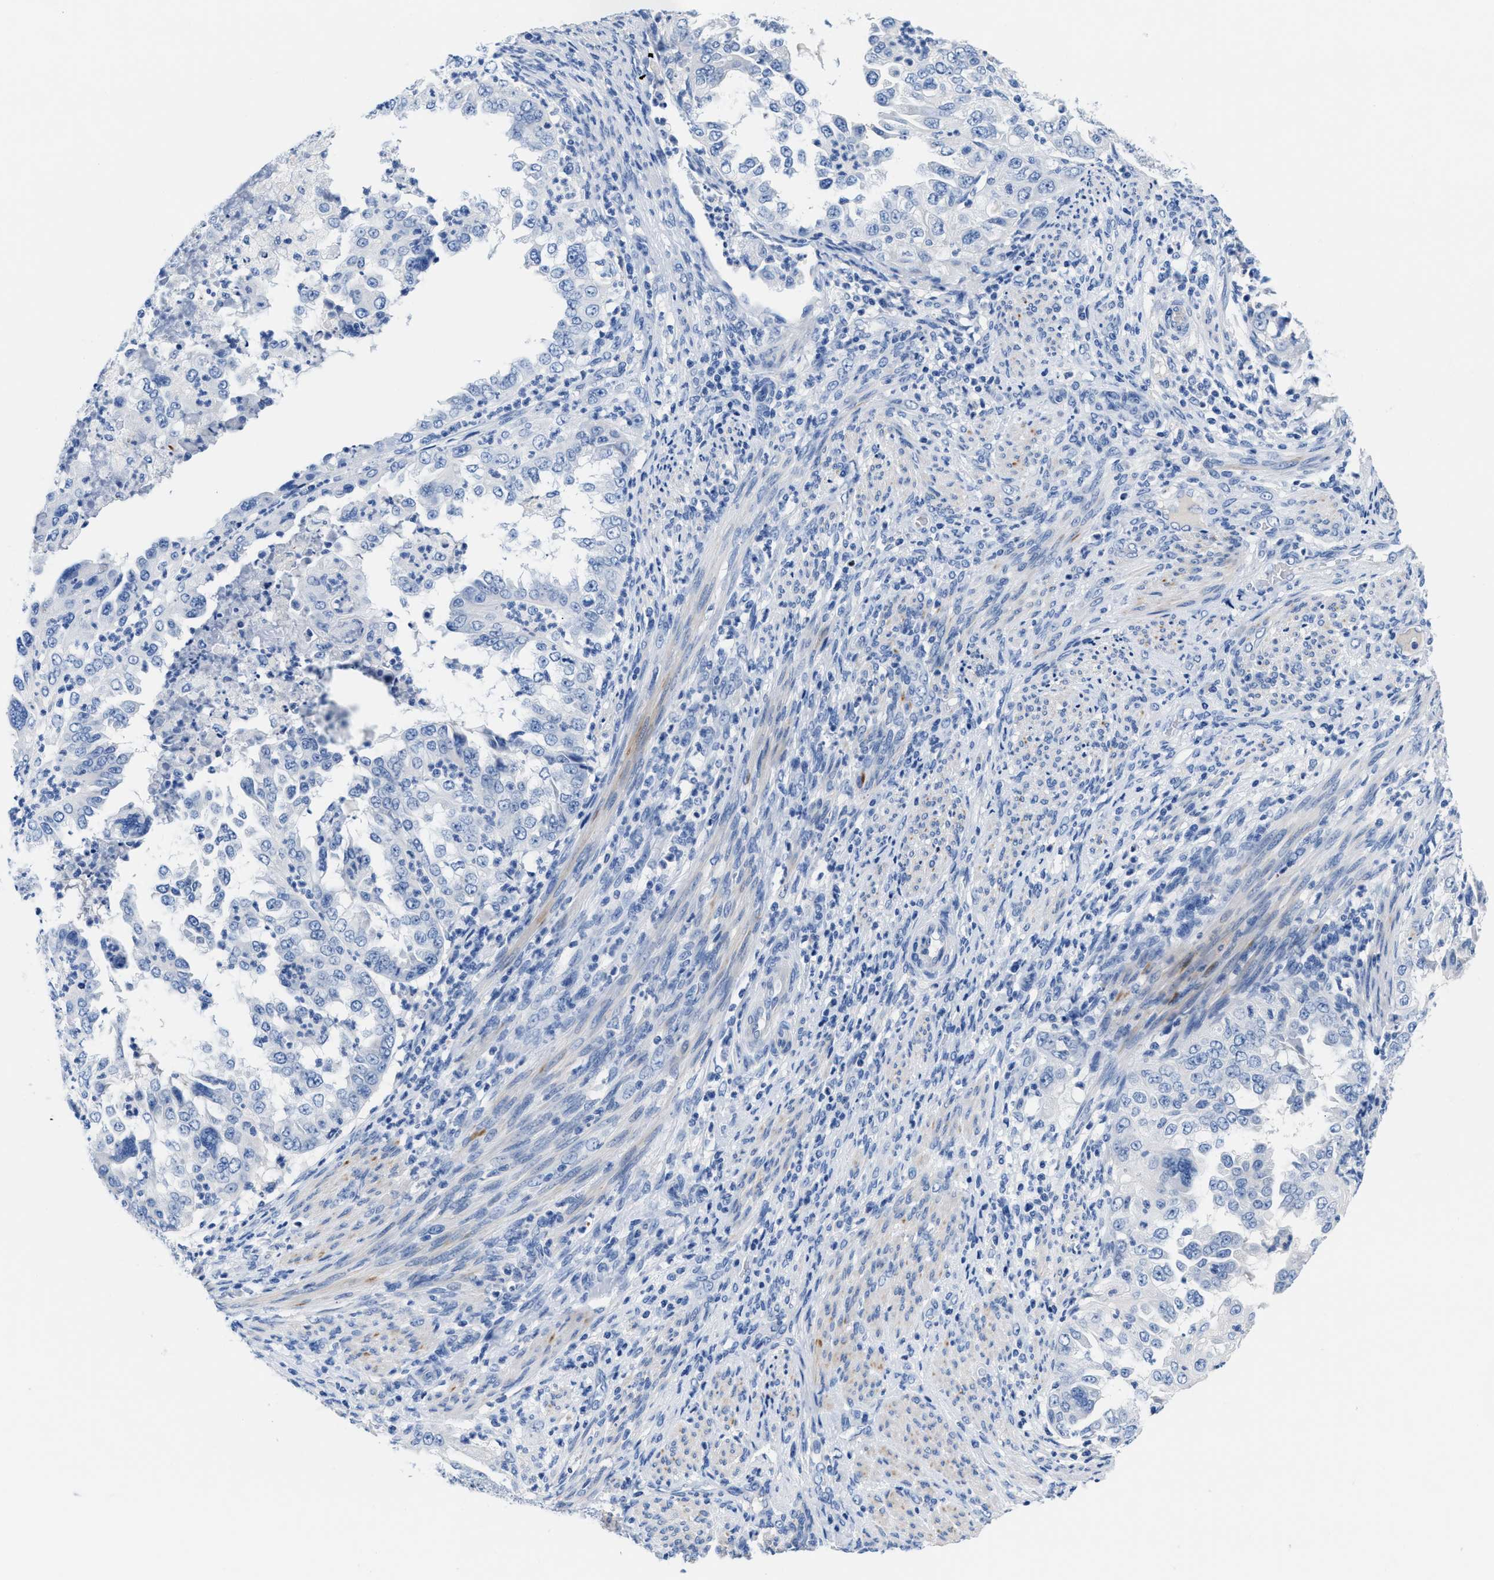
{"staining": {"intensity": "negative", "quantity": "none", "location": "none"}, "tissue": "endometrial cancer", "cell_type": "Tumor cells", "image_type": "cancer", "snomed": [{"axis": "morphology", "description": "Adenocarcinoma, NOS"}, {"axis": "topography", "description": "Endometrium"}], "caption": "This is an IHC image of endometrial adenocarcinoma. There is no expression in tumor cells.", "gene": "SLFN13", "patient": {"sex": "female", "age": 85}}